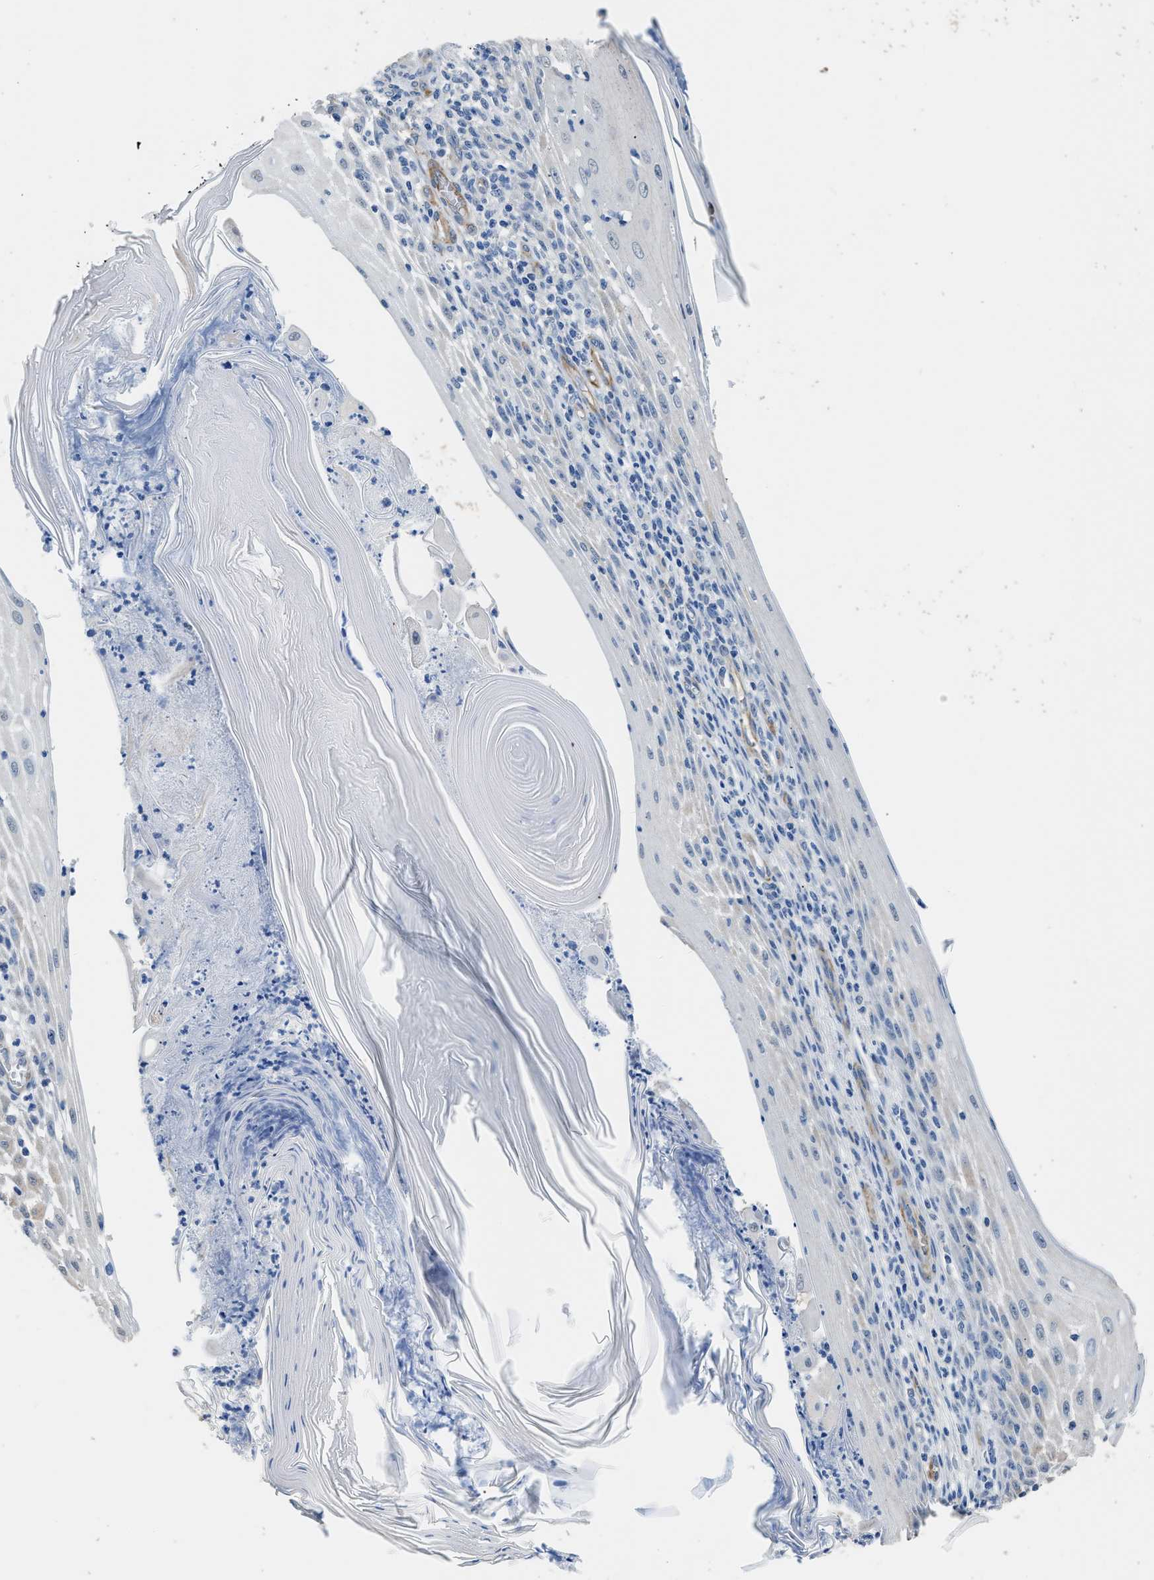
{"staining": {"intensity": "negative", "quantity": "none", "location": "none"}, "tissue": "skin cancer", "cell_type": "Tumor cells", "image_type": "cancer", "snomed": [{"axis": "morphology", "description": "Squamous cell carcinoma, NOS"}, {"axis": "topography", "description": "Skin"}], "caption": "The image displays no significant staining in tumor cells of skin cancer (squamous cell carcinoma).", "gene": "ZSWIM5", "patient": {"sex": "female", "age": 73}}